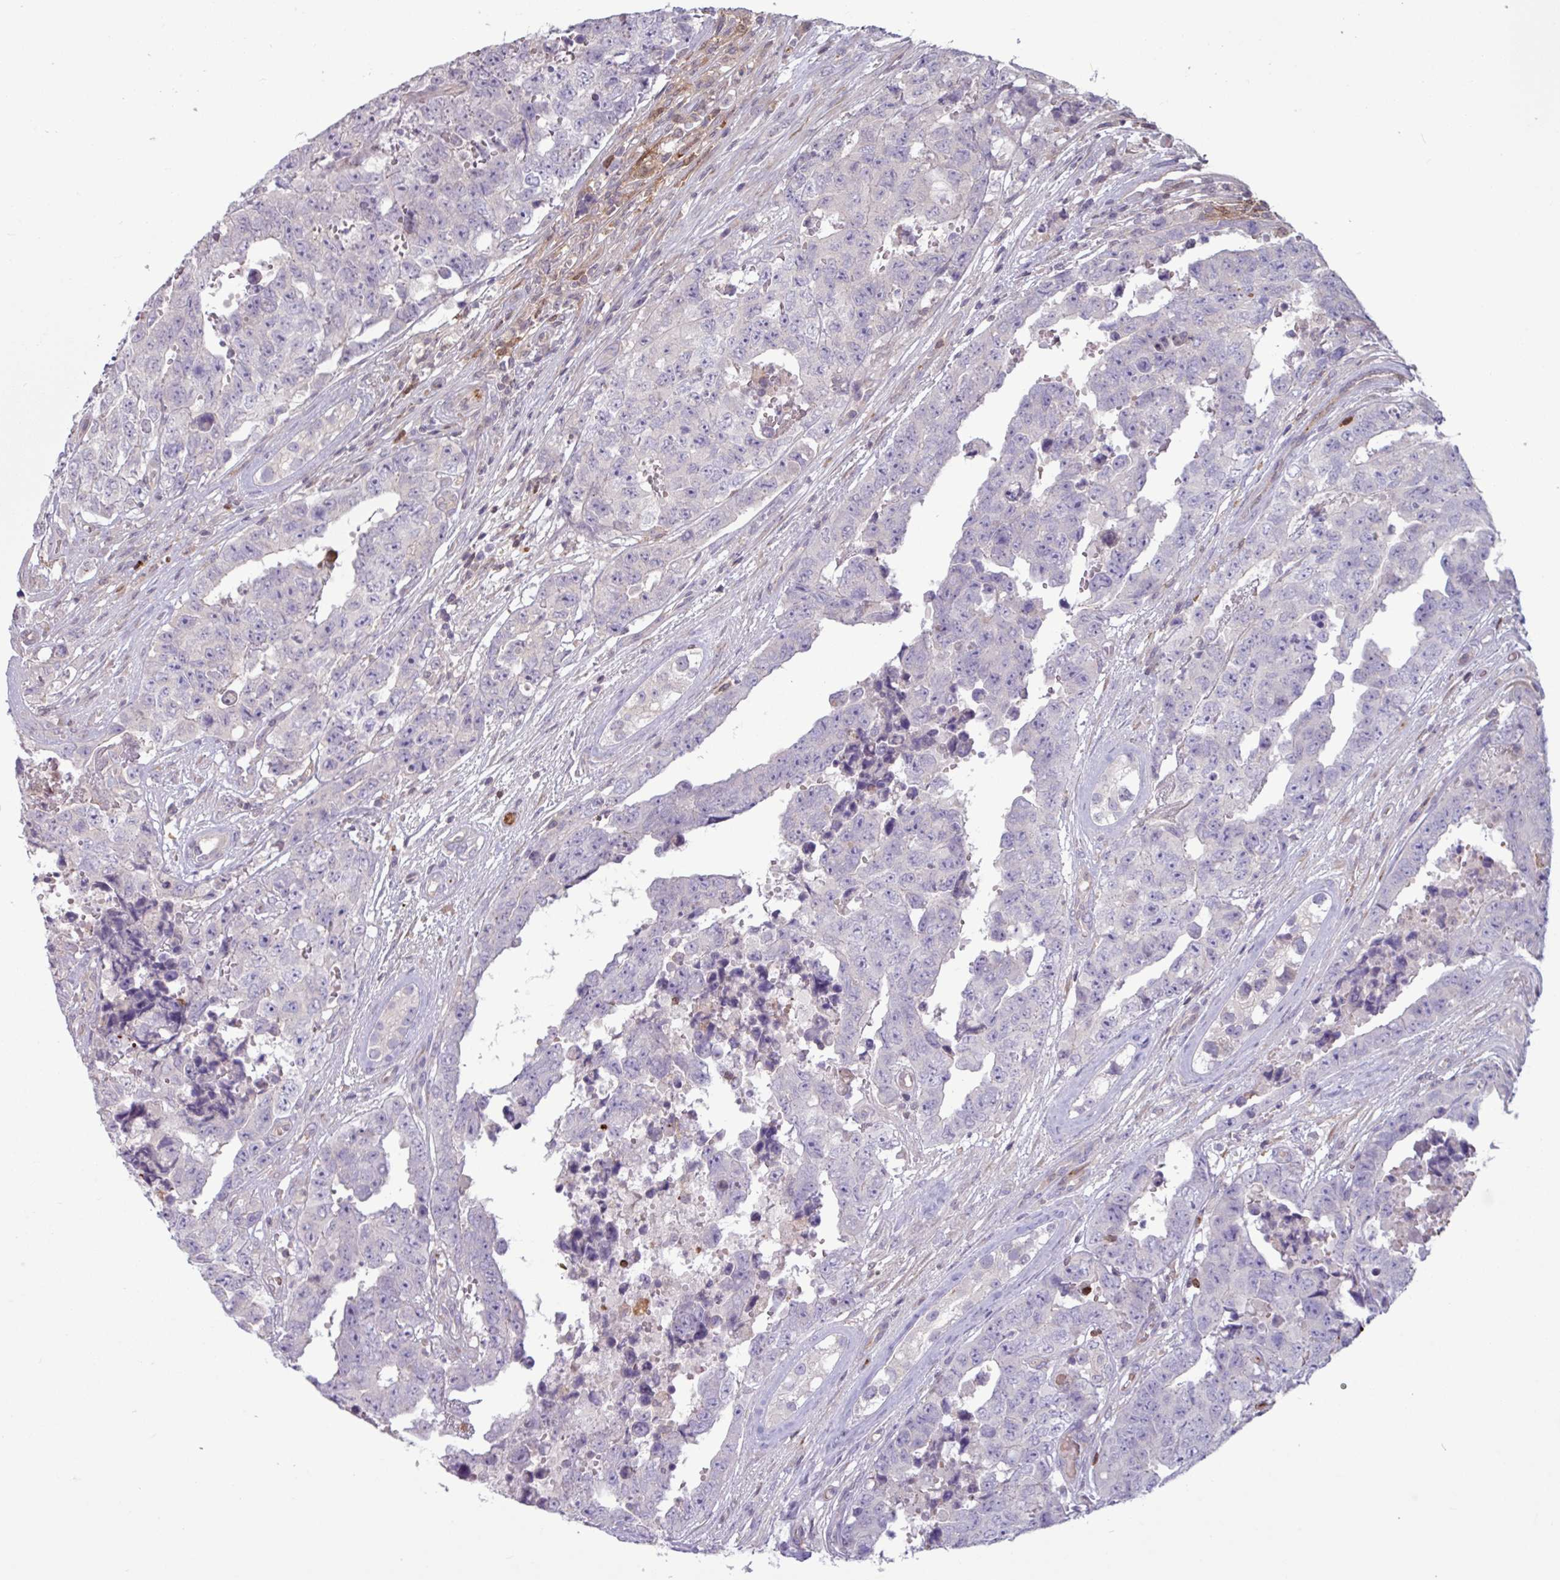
{"staining": {"intensity": "negative", "quantity": "none", "location": "none"}, "tissue": "testis cancer", "cell_type": "Tumor cells", "image_type": "cancer", "snomed": [{"axis": "morphology", "description": "Normal tissue, NOS"}, {"axis": "morphology", "description": "Carcinoma, Embryonal, NOS"}, {"axis": "topography", "description": "Testis"}, {"axis": "topography", "description": "Epididymis"}], "caption": "Protein analysis of testis embryonal carcinoma exhibits no significant staining in tumor cells.", "gene": "SEC61G", "patient": {"sex": "male", "age": 25}}